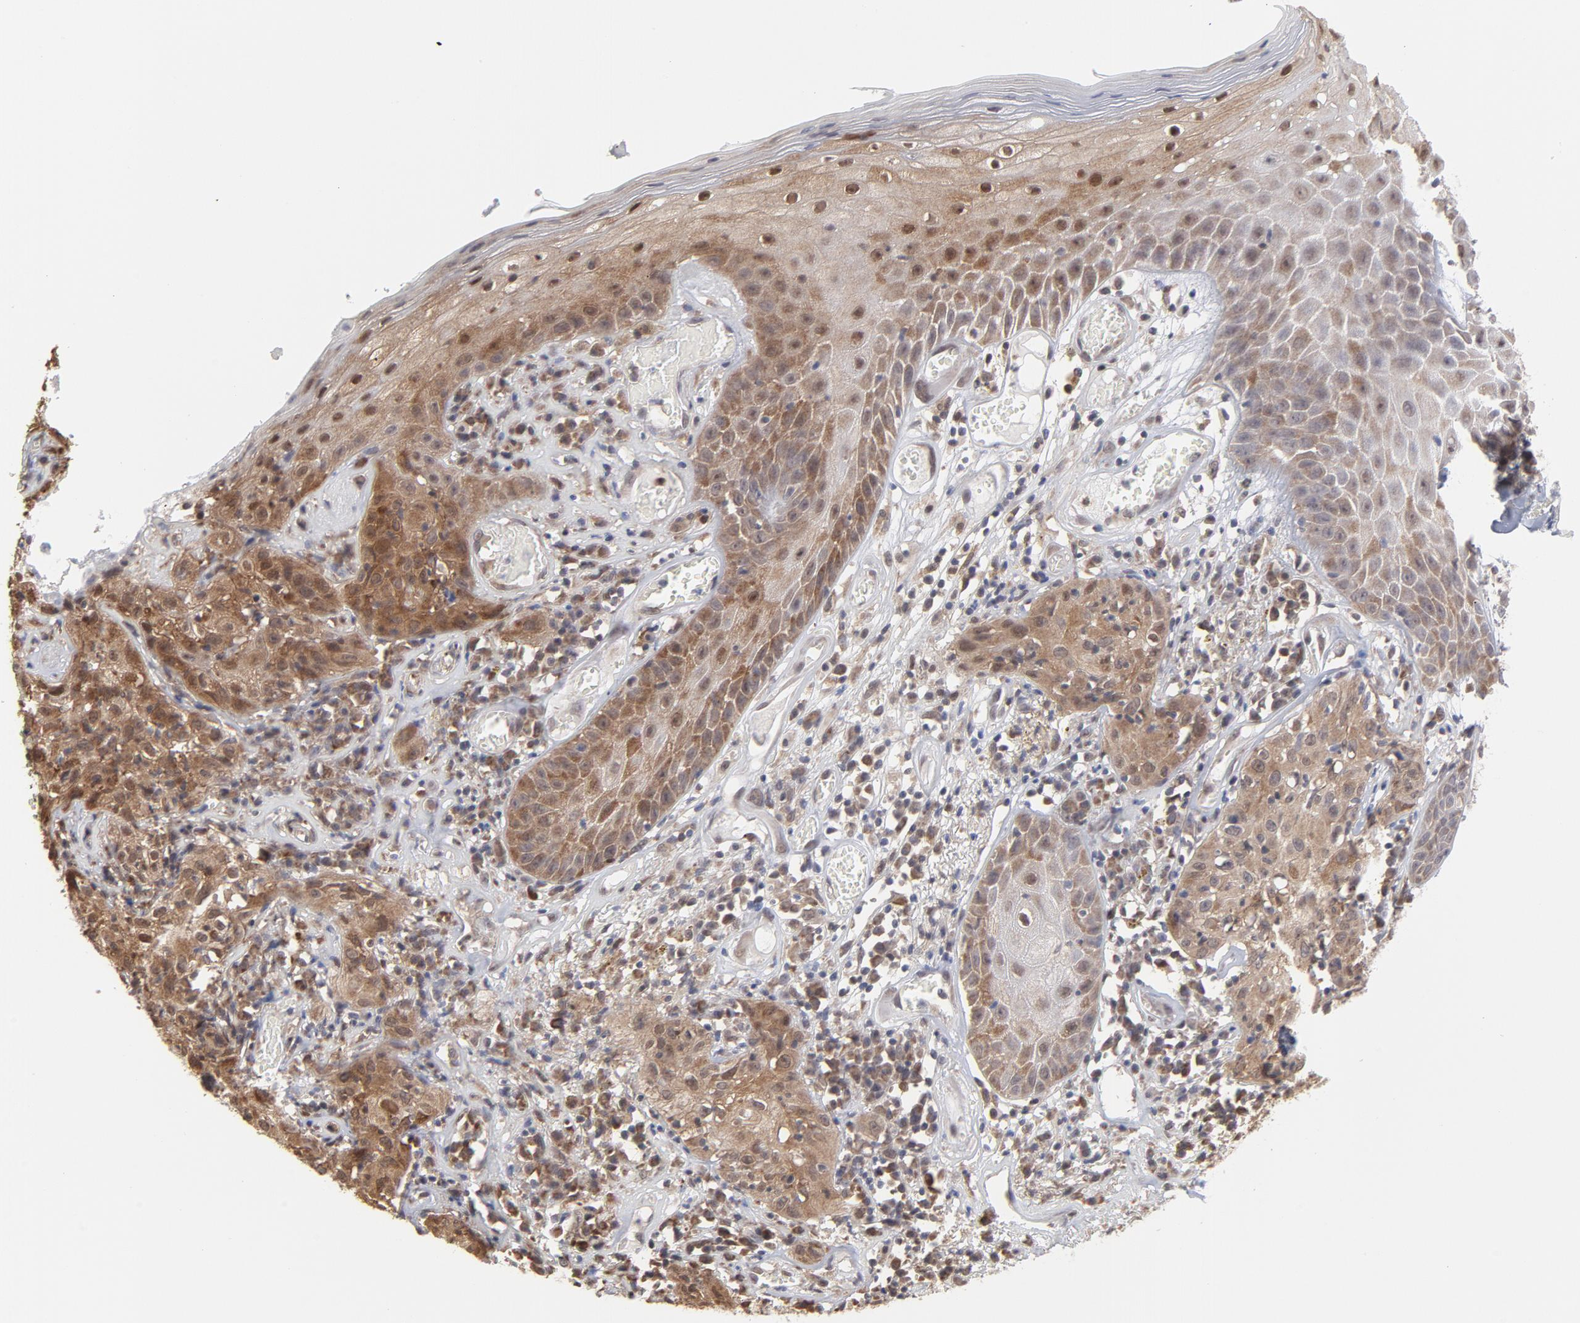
{"staining": {"intensity": "moderate", "quantity": ">75%", "location": "cytoplasmic/membranous"}, "tissue": "skin cancer", "cell_type": "Tumor cells", "image_type": "cancer", "snomed": [{"axis": "morphology", "description": "Squamous cell carcinoma, NOS"}, {"axis": "topography", "description": "Skin"}], "caption": "A histopathology image showing moderate cytoplasmic/membranous positivity in about >75% of tumor cells in skin cancer, as visualized by brown immunohistochemical staining.", "gene": "OAS1", "patient": {"sex": "male", "age": 65}}